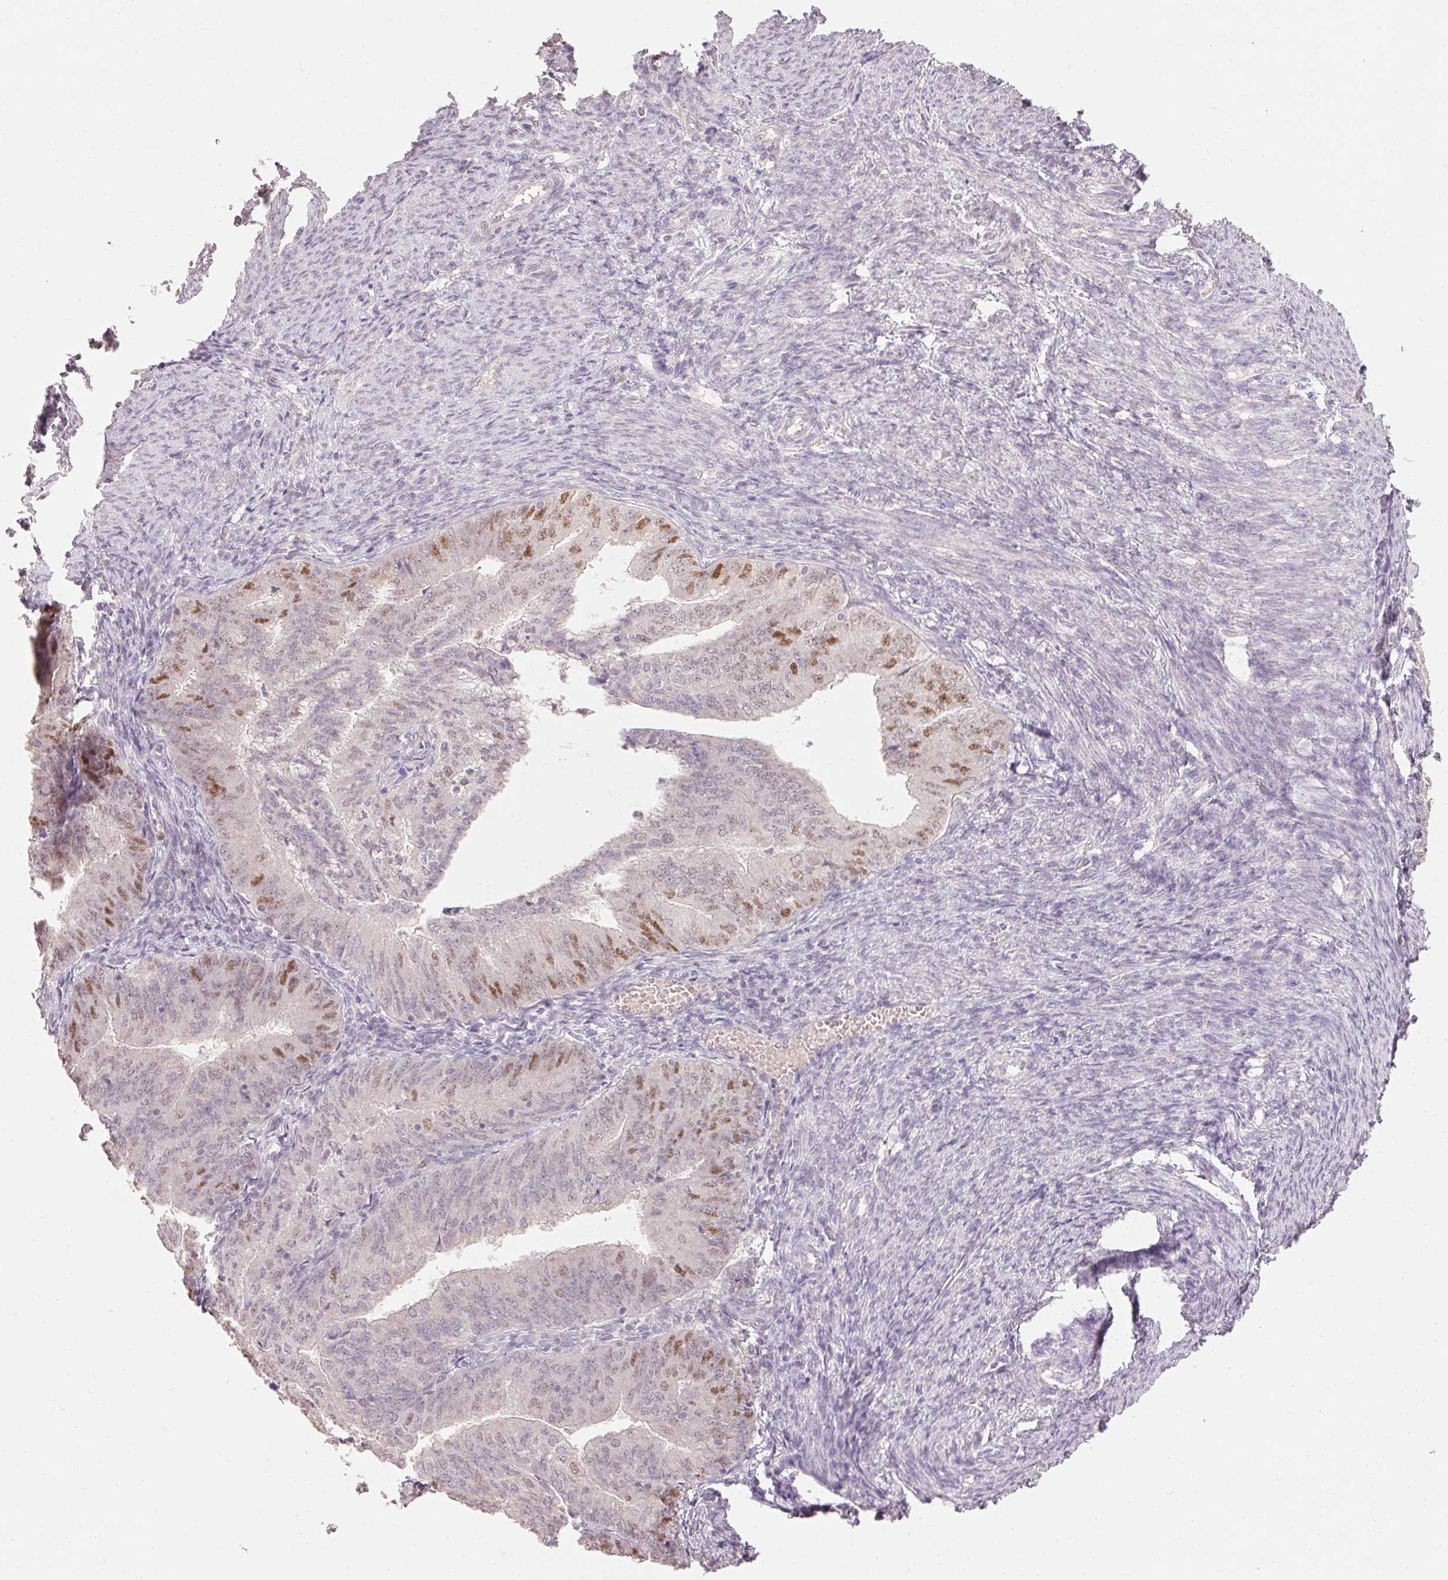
{"staining": {"intensity": "moderate", "quantity": "<25%", "location": "nuclear"}, "tissue": "endometrial cancer", "cell_type": "Tumor cells", "image_type": "cancer", "snomed": [{"axis": "morphology", "description": "Adenocarcinoma, NOS"}, {"axis": "topography", "description": "Endometrium"}], "caption": "Protein analysis of endometrial cancer tissue exhibits moderate nuclear positivity in about <25% of tumor cells. (Stains: DAB (3,3'-diaminobenzidine) in brown, nuclei in blue, Microscopy: brightfield microscopy at high magnification).", "gene": "SKP2", "patient": {"sex": "female", "age": 57}}